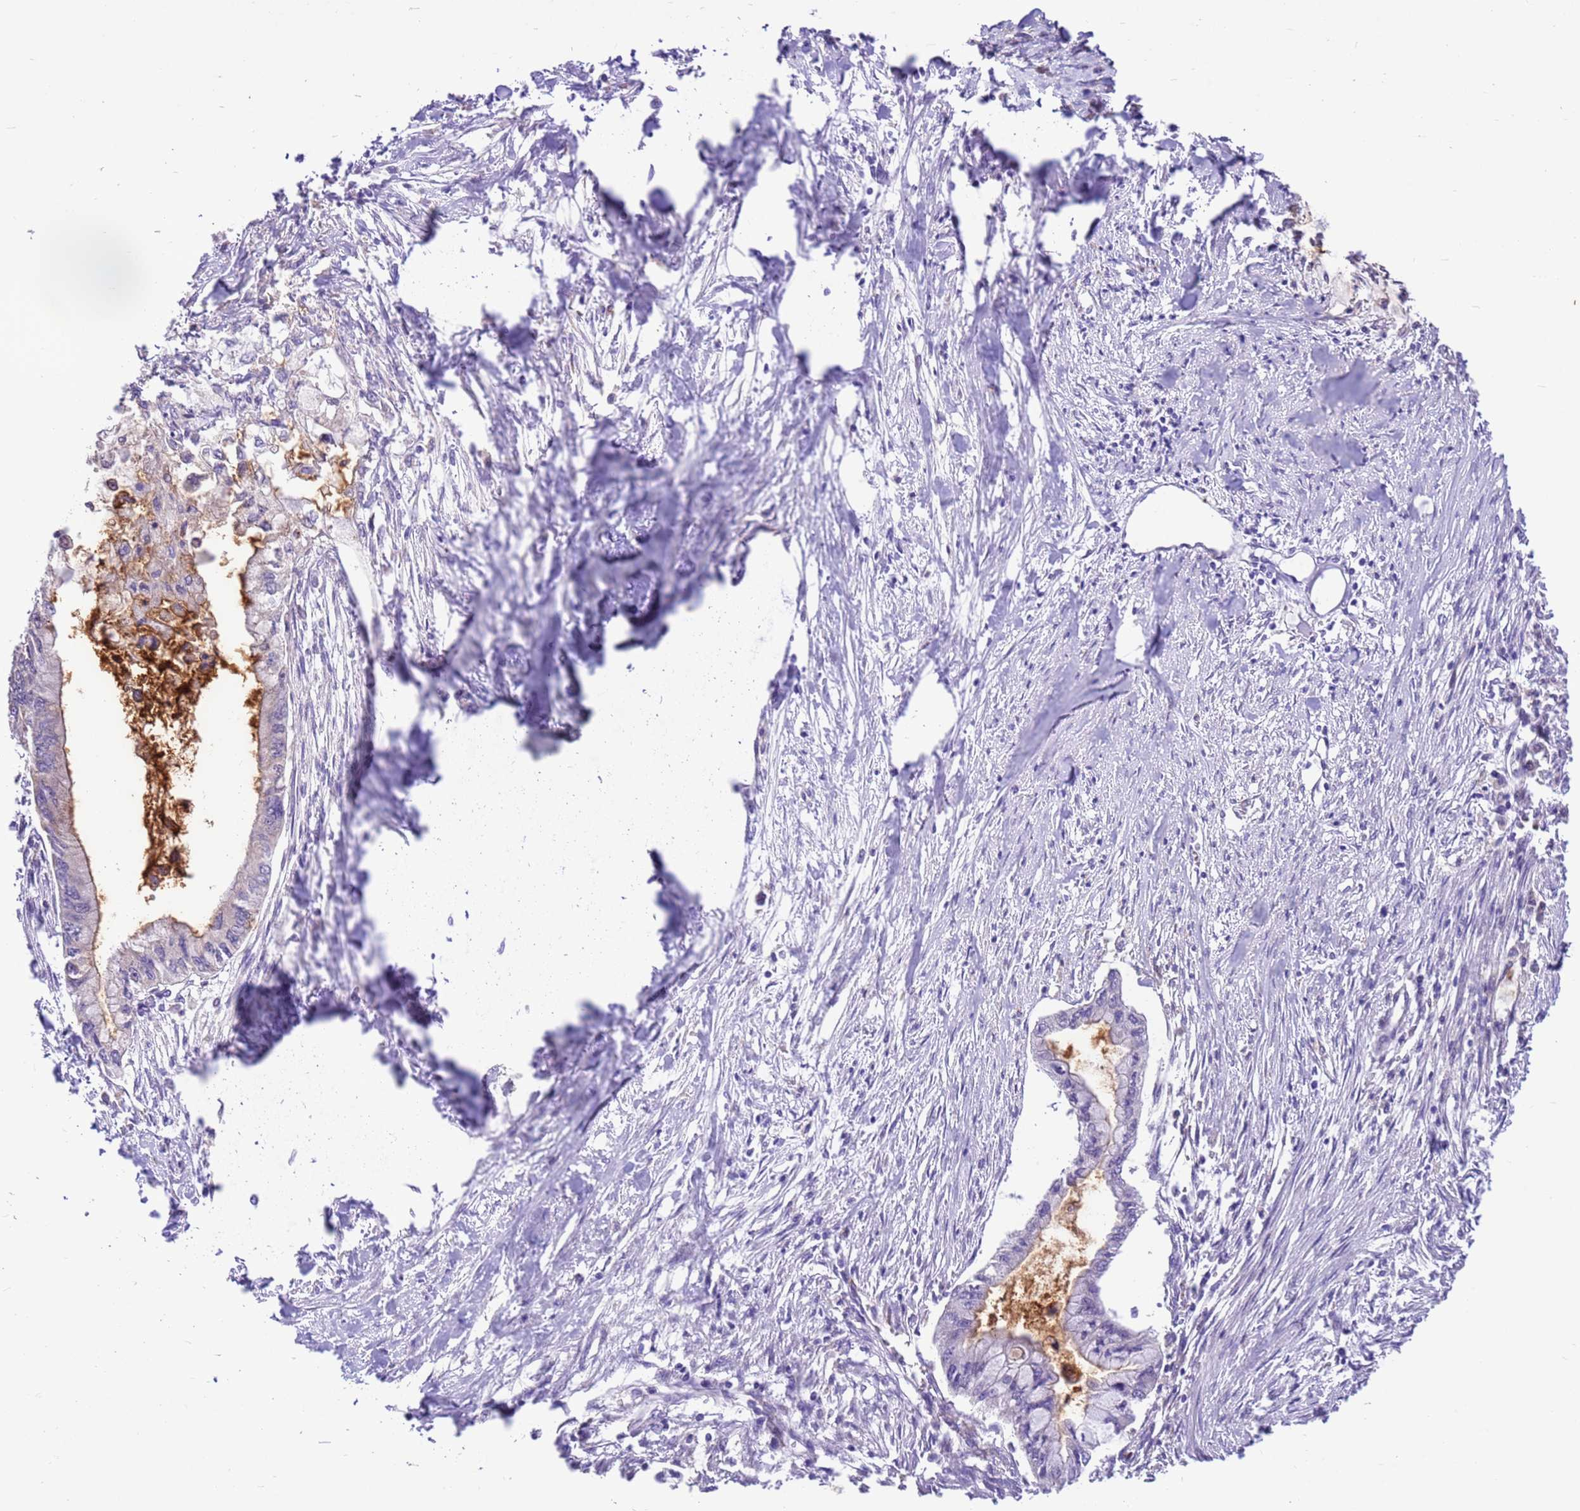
{"staining": {"intensity": "negative", "quantity": "none", "location": "none"}, "tissue": "pancreatic cancer", "cell_type": "Tumor cells", "image_type": "cancer", "snomed": [{"axis": "morphology", "description": "Adenocarcinoma, NOS"}, {"axis": "topography", "description": "Pancreas"}], "caption": "Immunohistochemical staining of human pancreatic cancer (adenocarcinoma) reveals no significant expression in tumor cells. The staining was performed using DAB to visualize the protein expression in brown, while the nuclei were stained in blue with hematoxylin (Magnification: 20x).", "gene": "LGI4", "patient": {"sex": "male", "age": 48}}